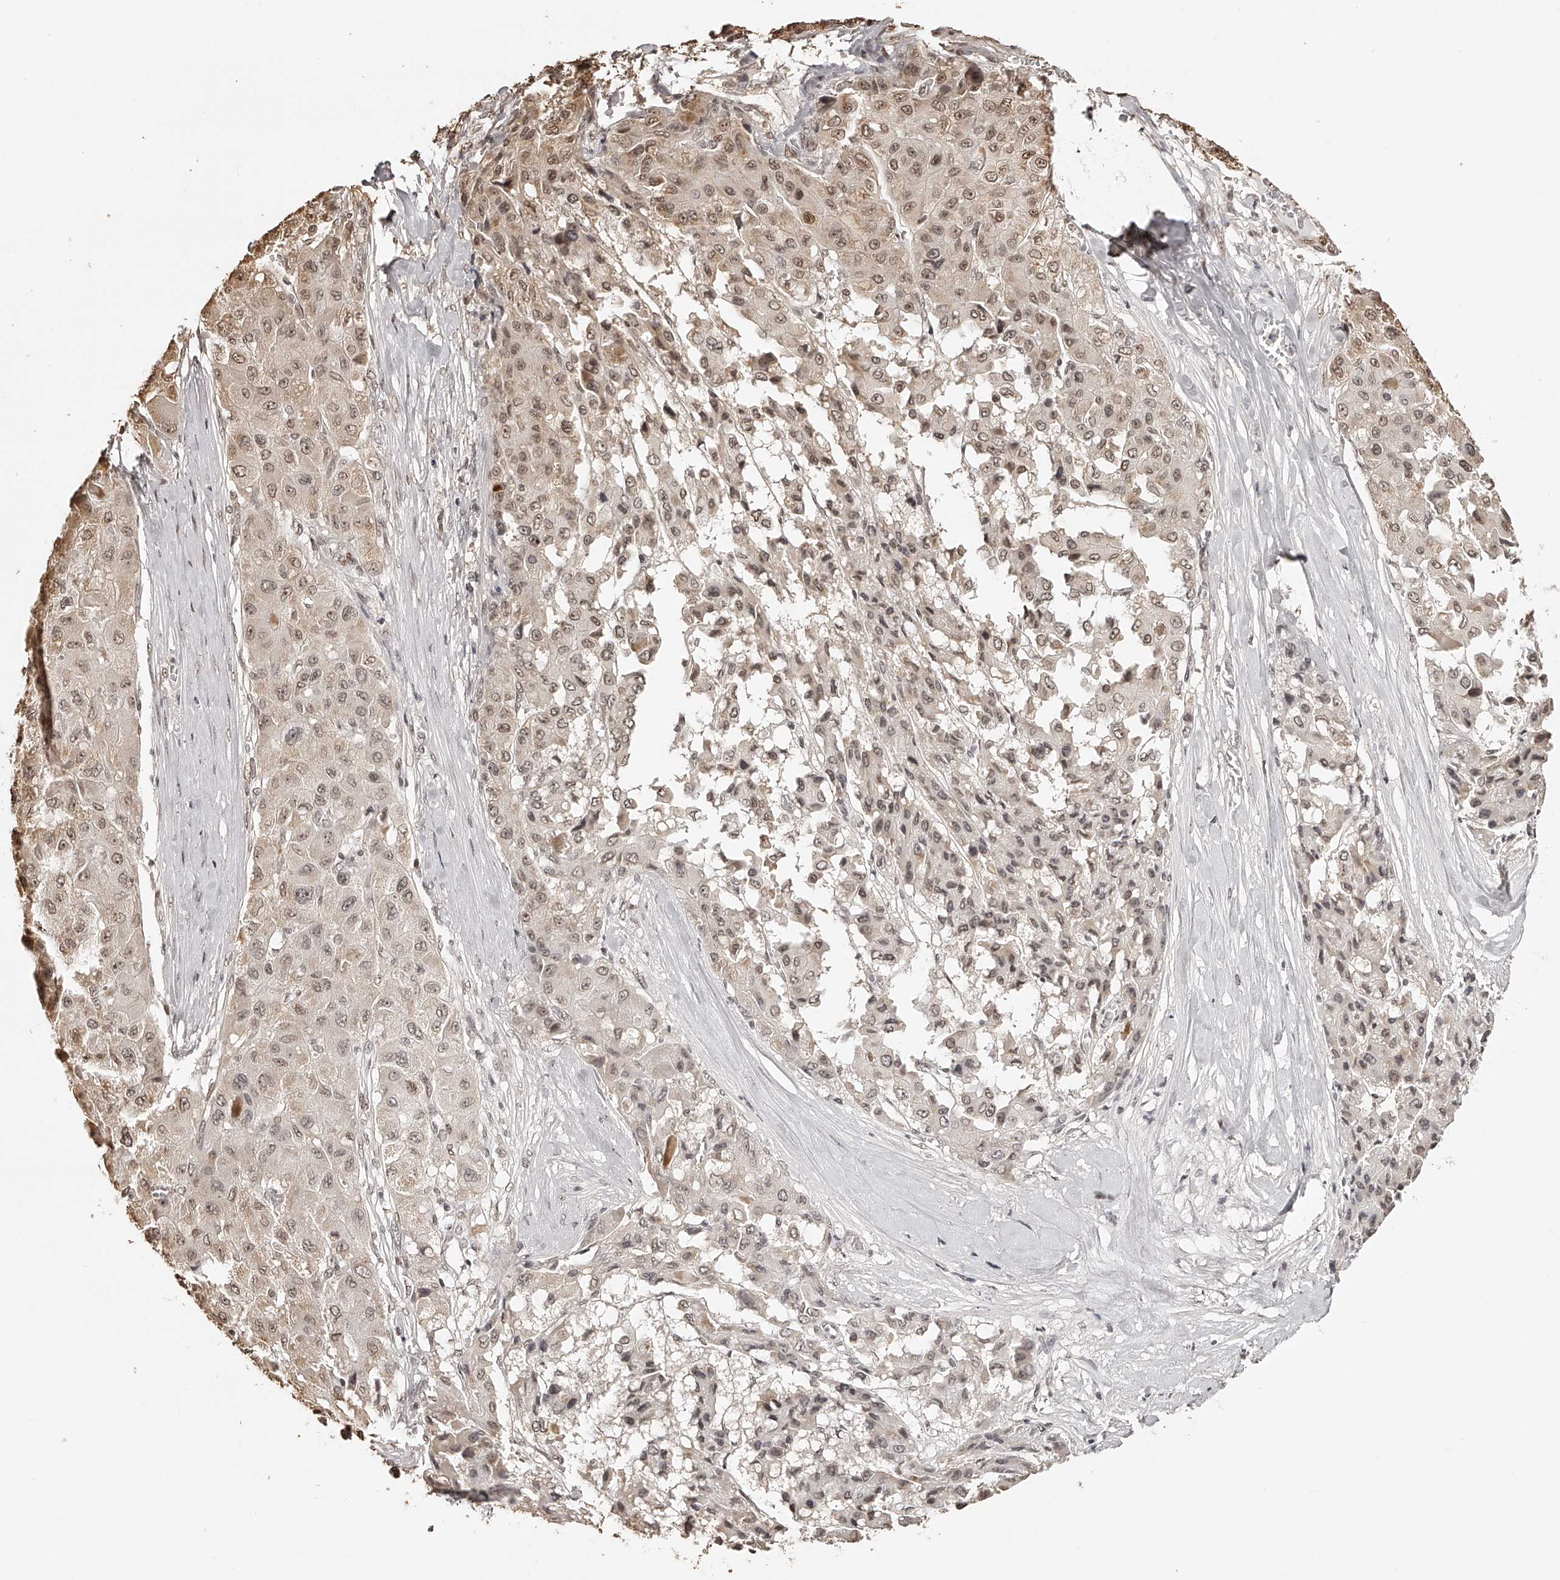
{"staining": {"intensity": "moderate", "quantity": ">75%", "location": "nuclear"}, "tissue": "liver cancer", "cell_type": "Tumor cells", "image_type": "cancer", "snomed": [{"axis": "morphology", "description": "Carcinoma, Hepatocellular, NOS"}, {"axis": "topography", "description": "Liver"}], "caption": "The micrograph shows immunohistochemical staining of liver hepatocellular carcinoma. There is moderate nuclear staining is present in approximately >75% of tumor cells.", "gene": "ZNF503", "patient": {"sex": "male", "age": 80}}